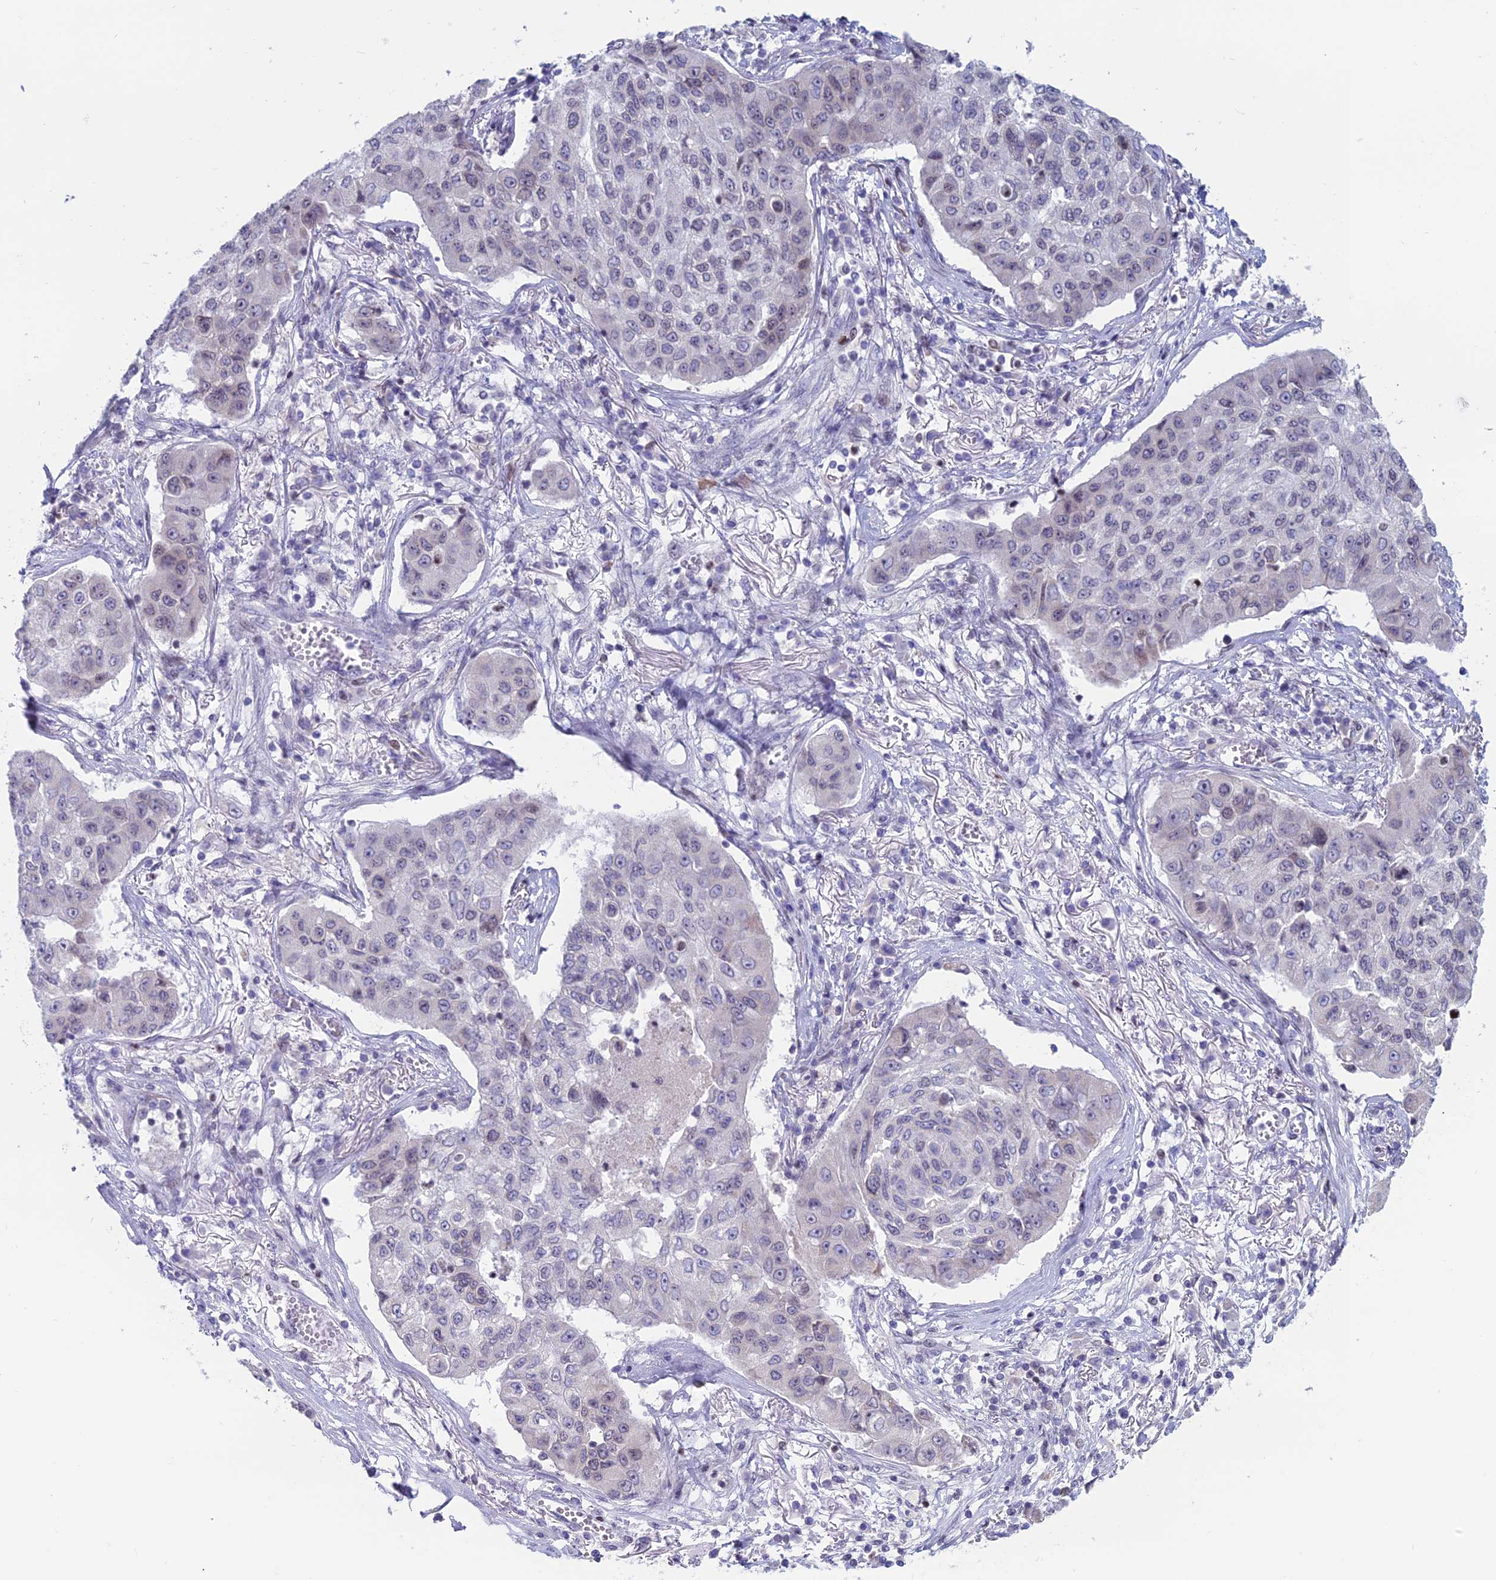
{"staining": {"intensity": "negative", "quantity": "none", "location": "none"}, "tissue": "lung cancer", "cell_type": "Tumor cells", "image_type": "cancer", "snomed": [{"axis": "morphology", "description": "Squamous cell carcinoma, NOS"}, {"axis": "topography", "description": "Lung"}], "caption": "DAB immunohistochemical staining of human squamous cell carcinoma (lung) shows no significant staining in tumor cells. The staining was performed using DAB to visualize the protein expression in brown, while the nuclei were stained in blue with hematoxylin (Magnification: 20x).", "gene": "CERS6", "patient": {"sex": "male", "age": 74}}